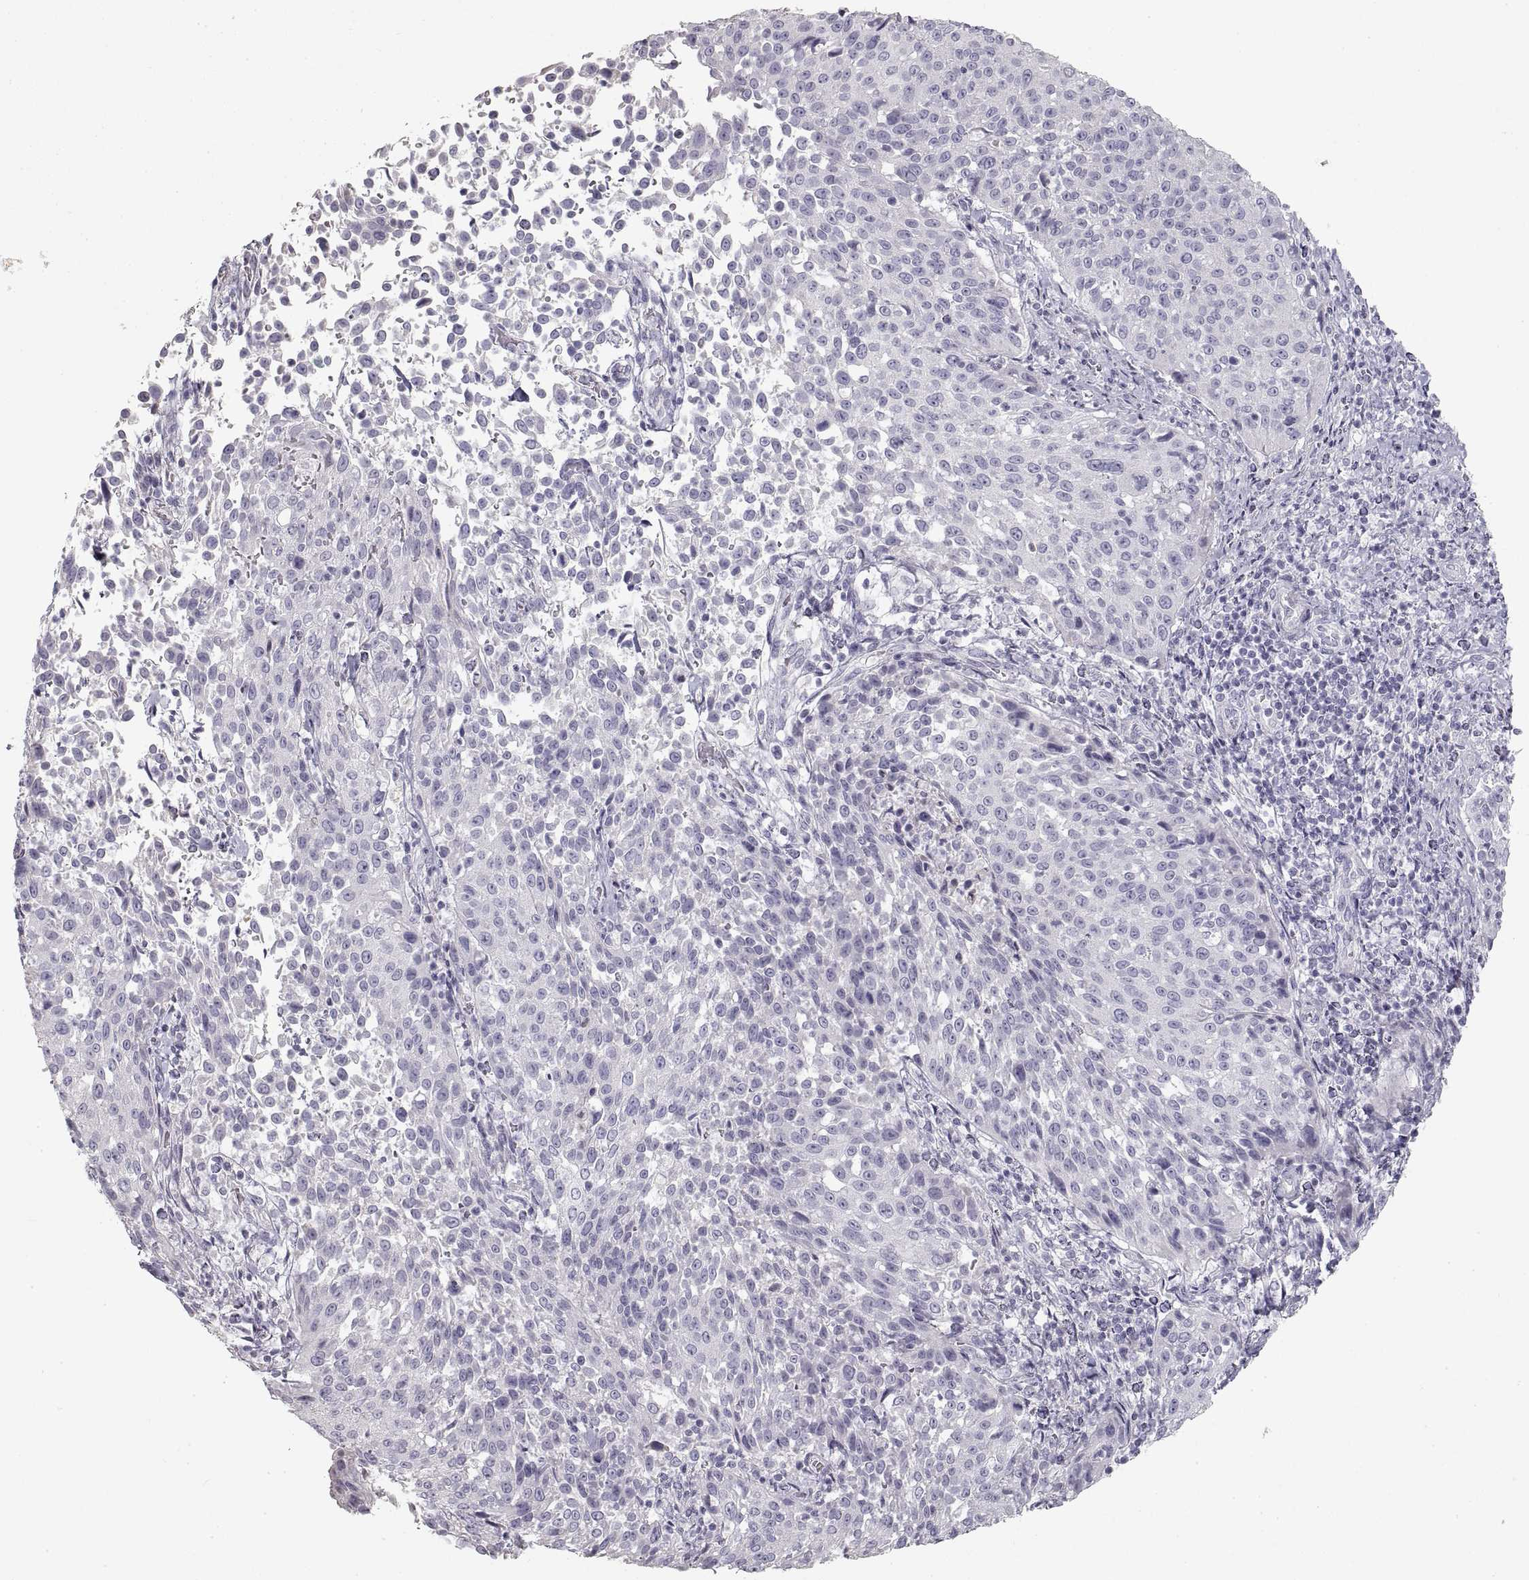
{"staining": {"intensity": "negative", "quantity": "none", "location": "none"}, "tissue": "cervical cancer", "cell_type": "Tumor cells", "image_type": "cancer", "snomed": [{"axis": "morphology", "description": "Squamous cell carcinoma, NOS"}, {"axis": "topography", "description": "Cervix"}], "caption": "The photomicrograph shows no staining of tumor cells in cervical cancer.", "gene": "ZP3", "patient": {"sex": "female", "age": 26}}